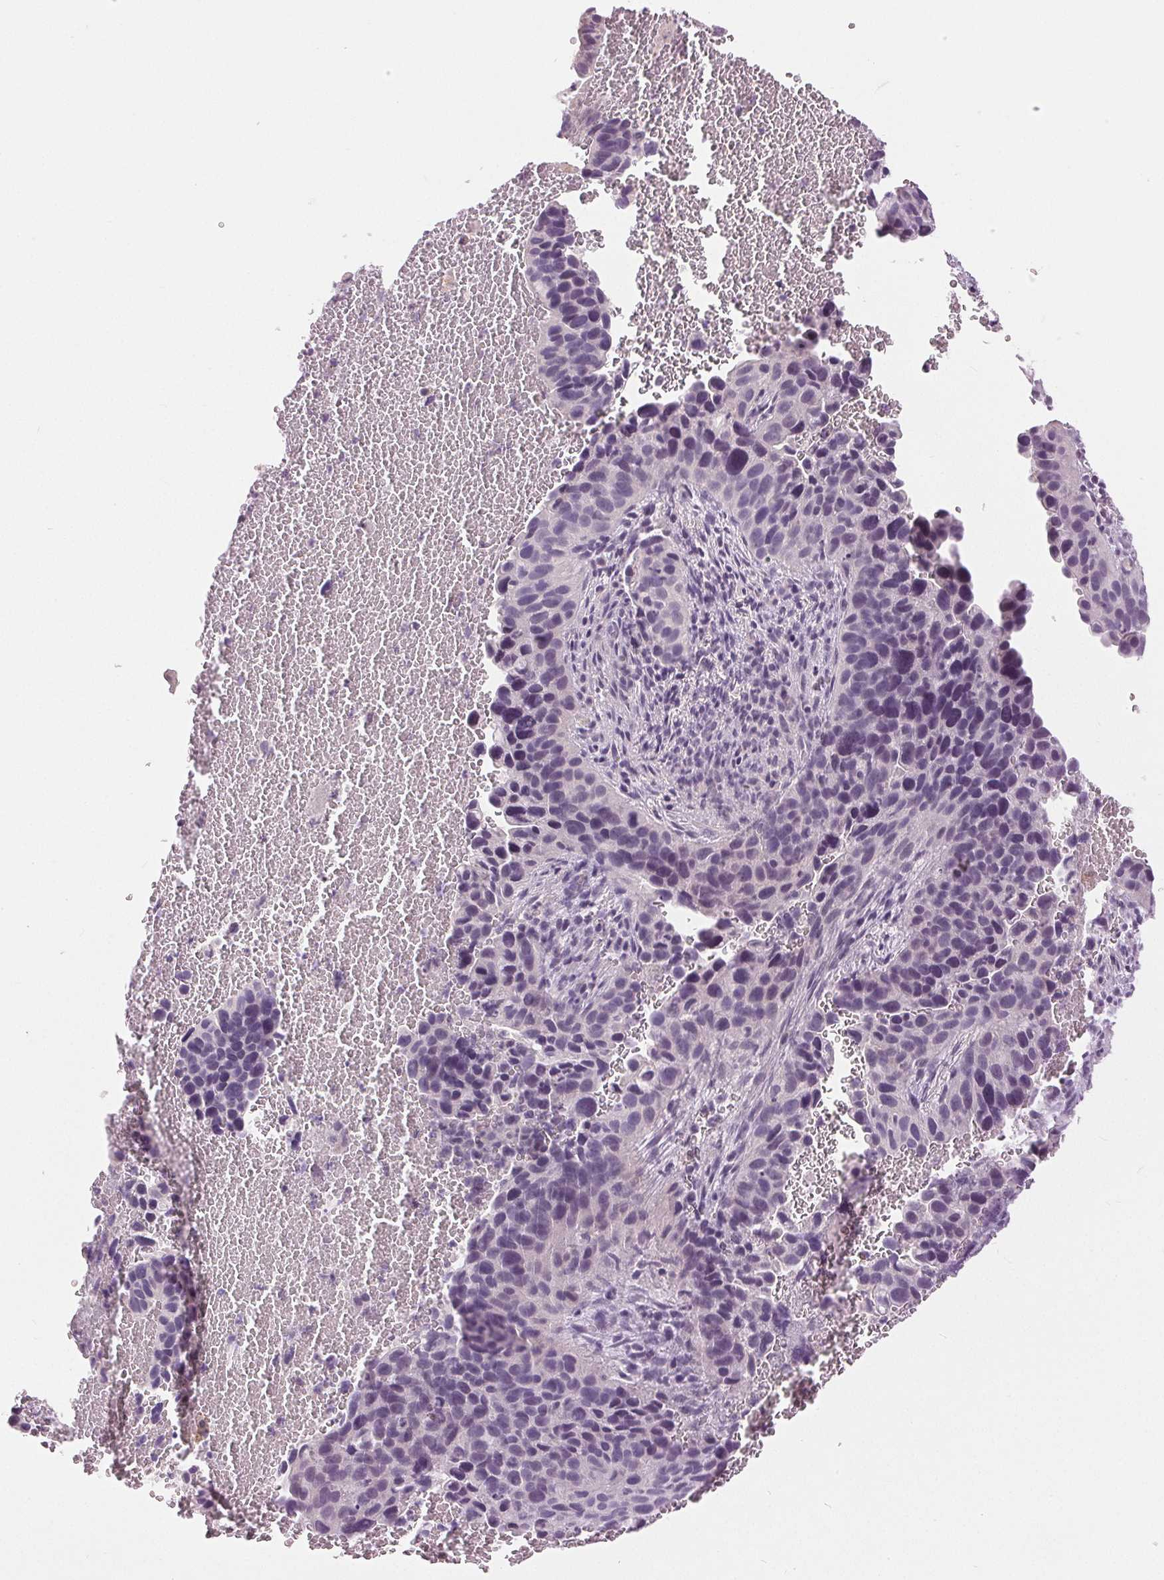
{"staining": {"intensity": "negative", "quantity": "none", "location": "none"}, "tissue": "cervical cancer", "cell_type": "Tumor cells", "image_type": "cancer", "snomed": [{"axis": "morphology", "description": "Squamous cell carcinoma, NOS"}, {"axis": "topography", "description": "Cervix"}], "caption": "Immunohistochemistry (IHC) of human cervical cancer reveals no staining in tumor cells.", "gene": "DSG3", "patient": {"sex": "female", "age": 38}}